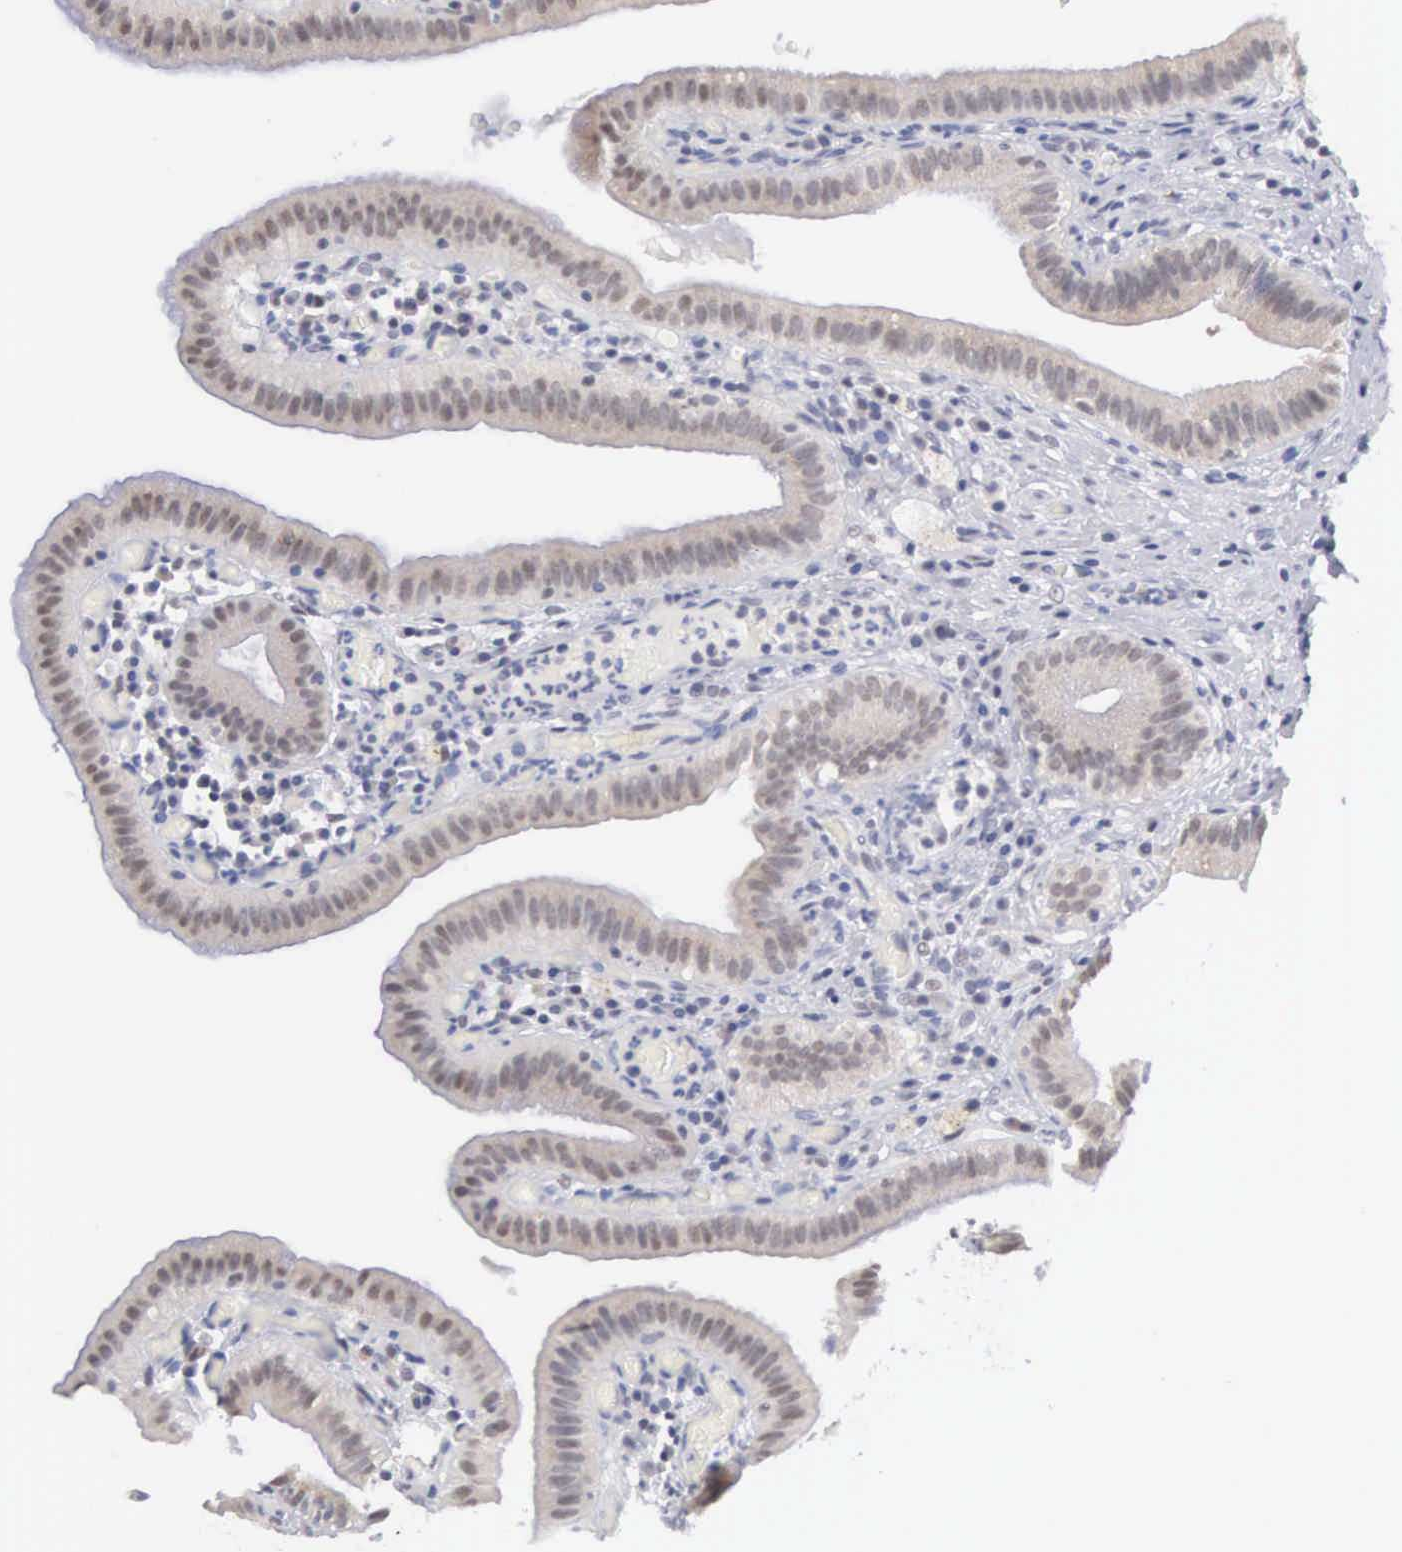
{"staining": {"intensity": "moderate", "quantity": ">75%", "location": "cytoplasmic/membranous,nuclear"}, "tissue": "gallbladder", "cell_type": "Glandular cells", "image_type": "normal", "snomed": [{"axis": "morphology", "description": "Normal tissue, NOS"}, {"axis": "topography", "description": "Gallbladder"}], "caption": "Immunohistochemistry (IHC) photomicrograph of unremarkable gallbladder: gallbladder stained using immunohistochemistry exhibits medium levels of moderate protein expression localized specifically in the cytoplasmic/membranous,nuclear of glandular cells, appearing as a cytoplasmic/membranous,nuclear brown color.", "gene": "MNAT1", "patient": {"sex": "female", "age": 76}}